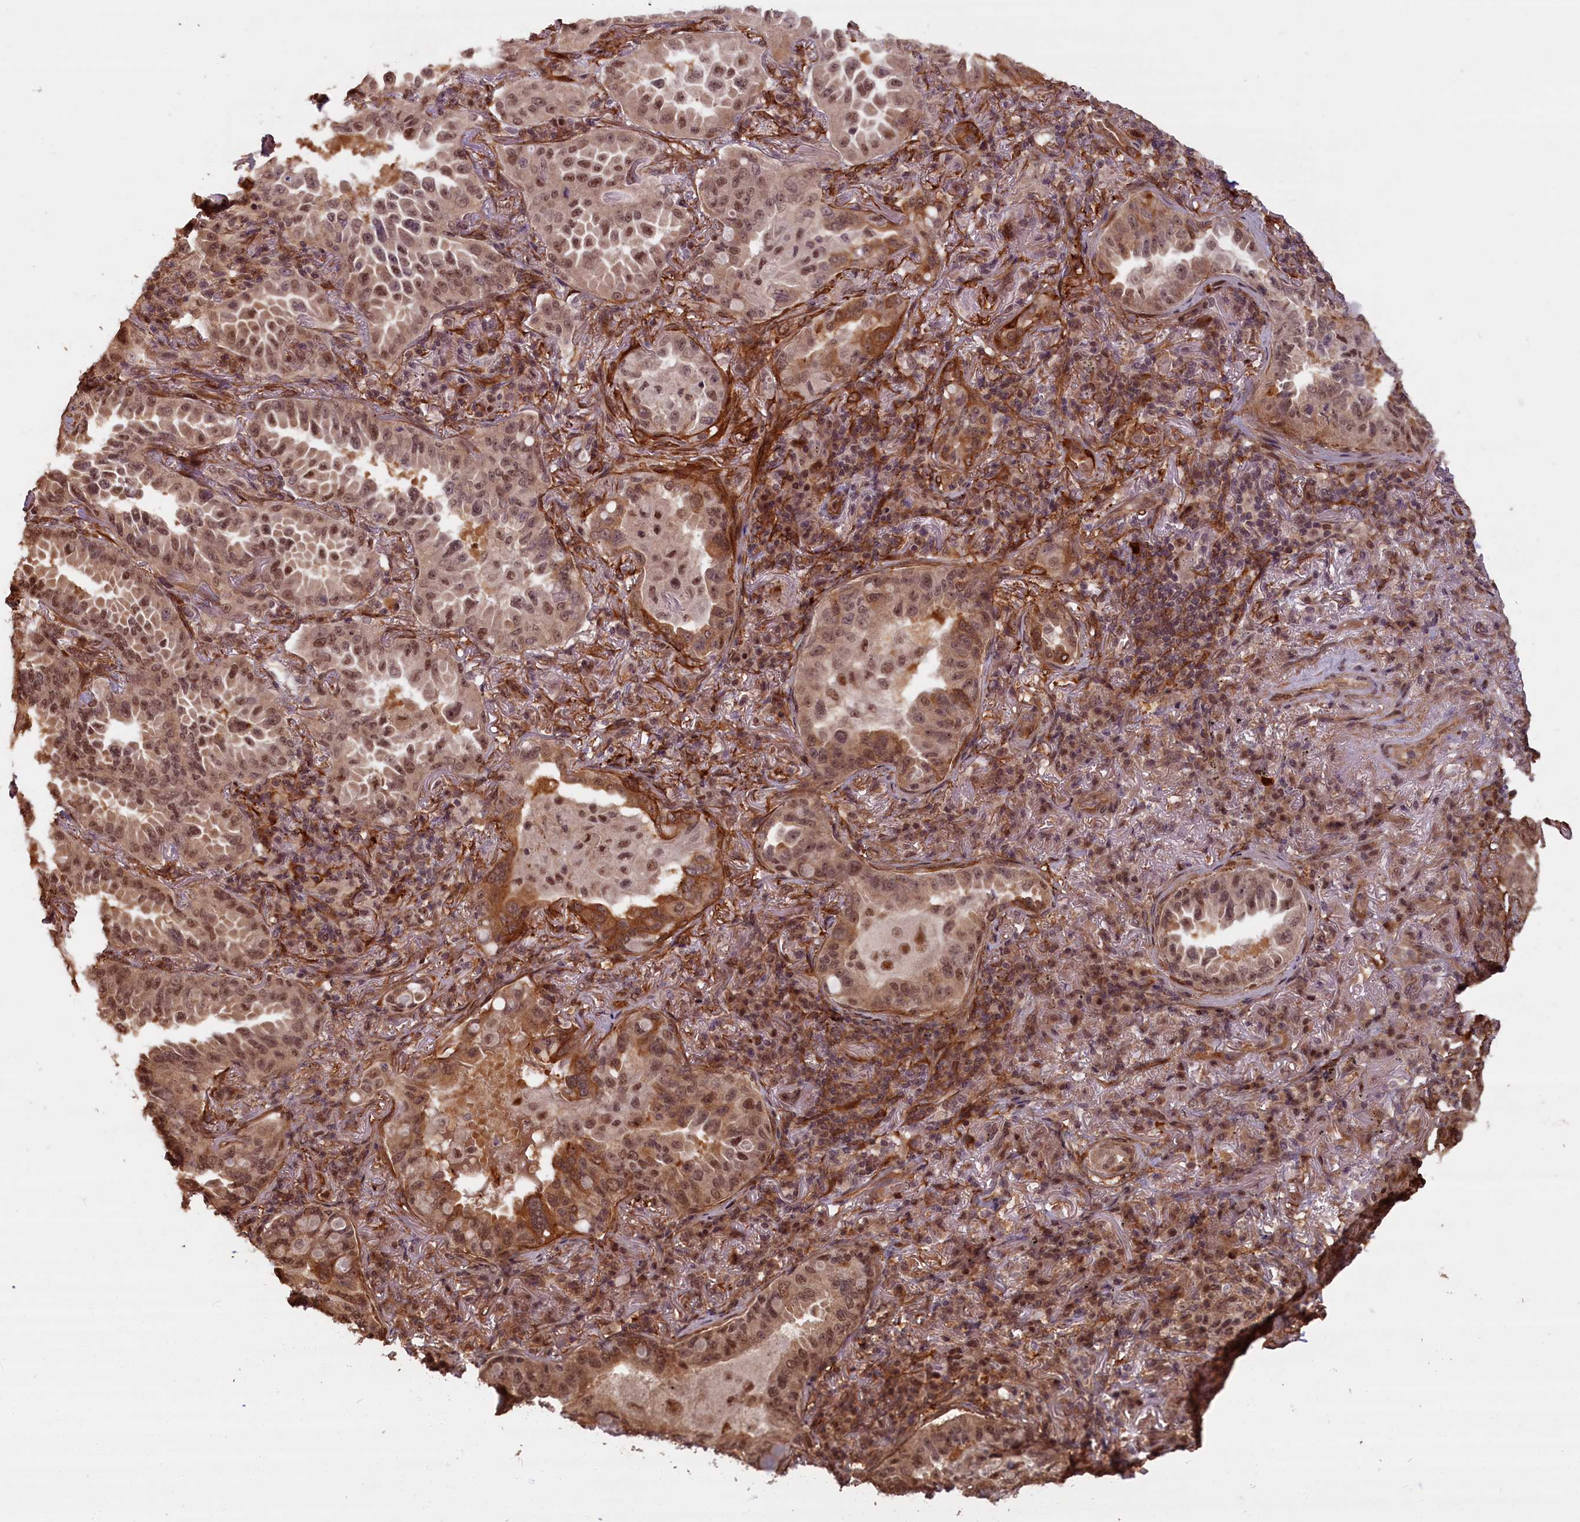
{"staining": {"intensity": "moderate", "quantity": ">75%", "location": "cytoplasmic/membranous,nuclear"}, "tissue": "lung cancer", "cell_type": "Tumor cells", "image_type": "cancer", "snomed": [{"axis": "morphology", "description": "Adenocarcinoma, NOS"}, {"axis": "topography", "description": "Lung"}], "caption": "Immunohistochemical staining of adenocarcinoma (lung) demonstrates medium levels of moderate cytoplasmic/membranous and nuclear expression in approximately >75% of tumor cells.", "gene": "HIF3A", "patient": {"sex": "female", "age": 69}}